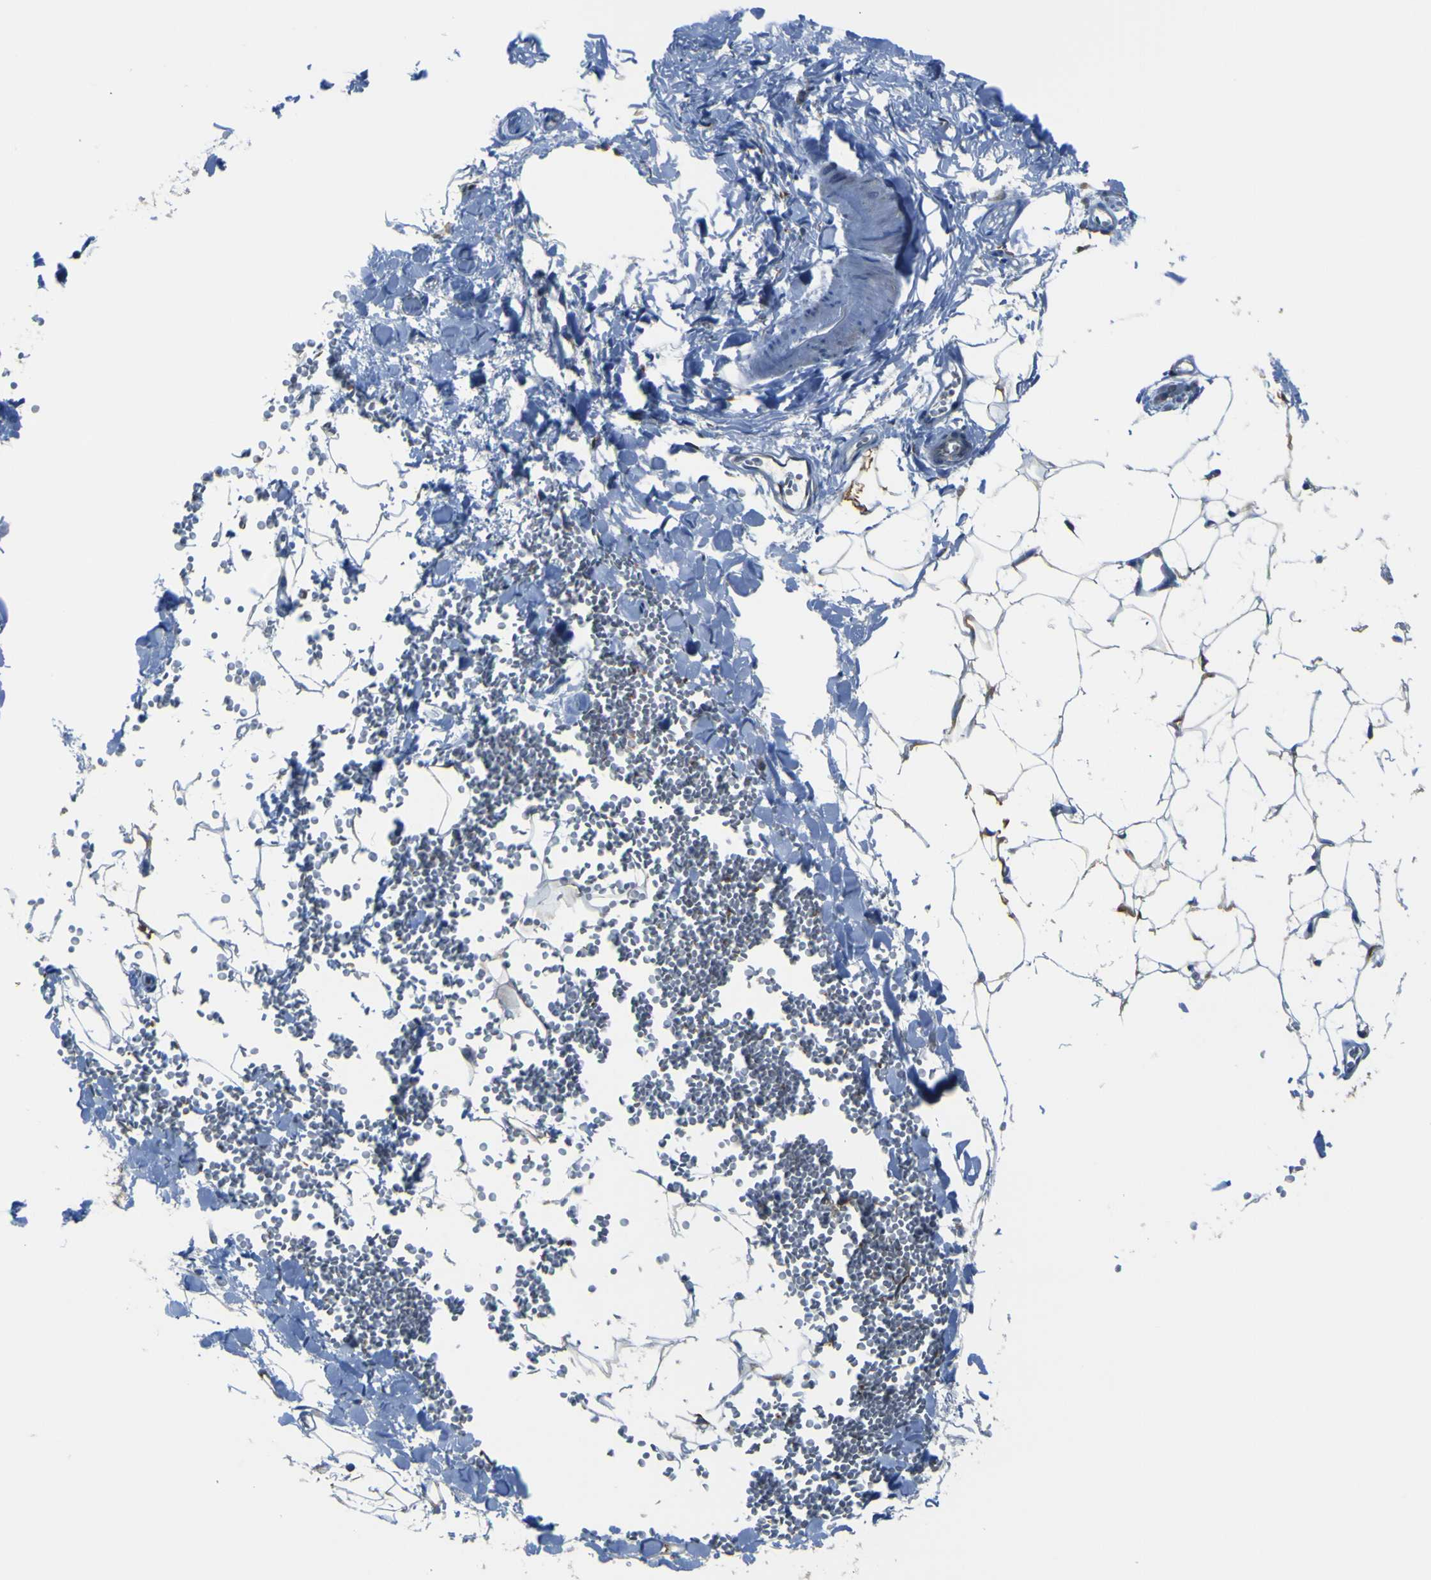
{"staining": {"intensity": "moderate", "quantity": "<25%", "location": "cytoplasmic/membranous"}, "tissue": "adipose tissue", "cell_type": "Adipocytes", "image_type": "normal", "snomed": [{"axis": "morphology", "description": "Normal tissue, NOS"}, {"axis": "topography", "description": "Adipose tissue"}, {"axis": "topography", "description": "Peripheral nerve tissue"}], "caption": "Protein analysis of normal adipose tissue reveals moderate cytoplasmic/membranous expression in about <25% of adipocytes. Nuclei are stained in blue.", "gene": "STIM1", "patient": {"sex": "male", "age": 52}}